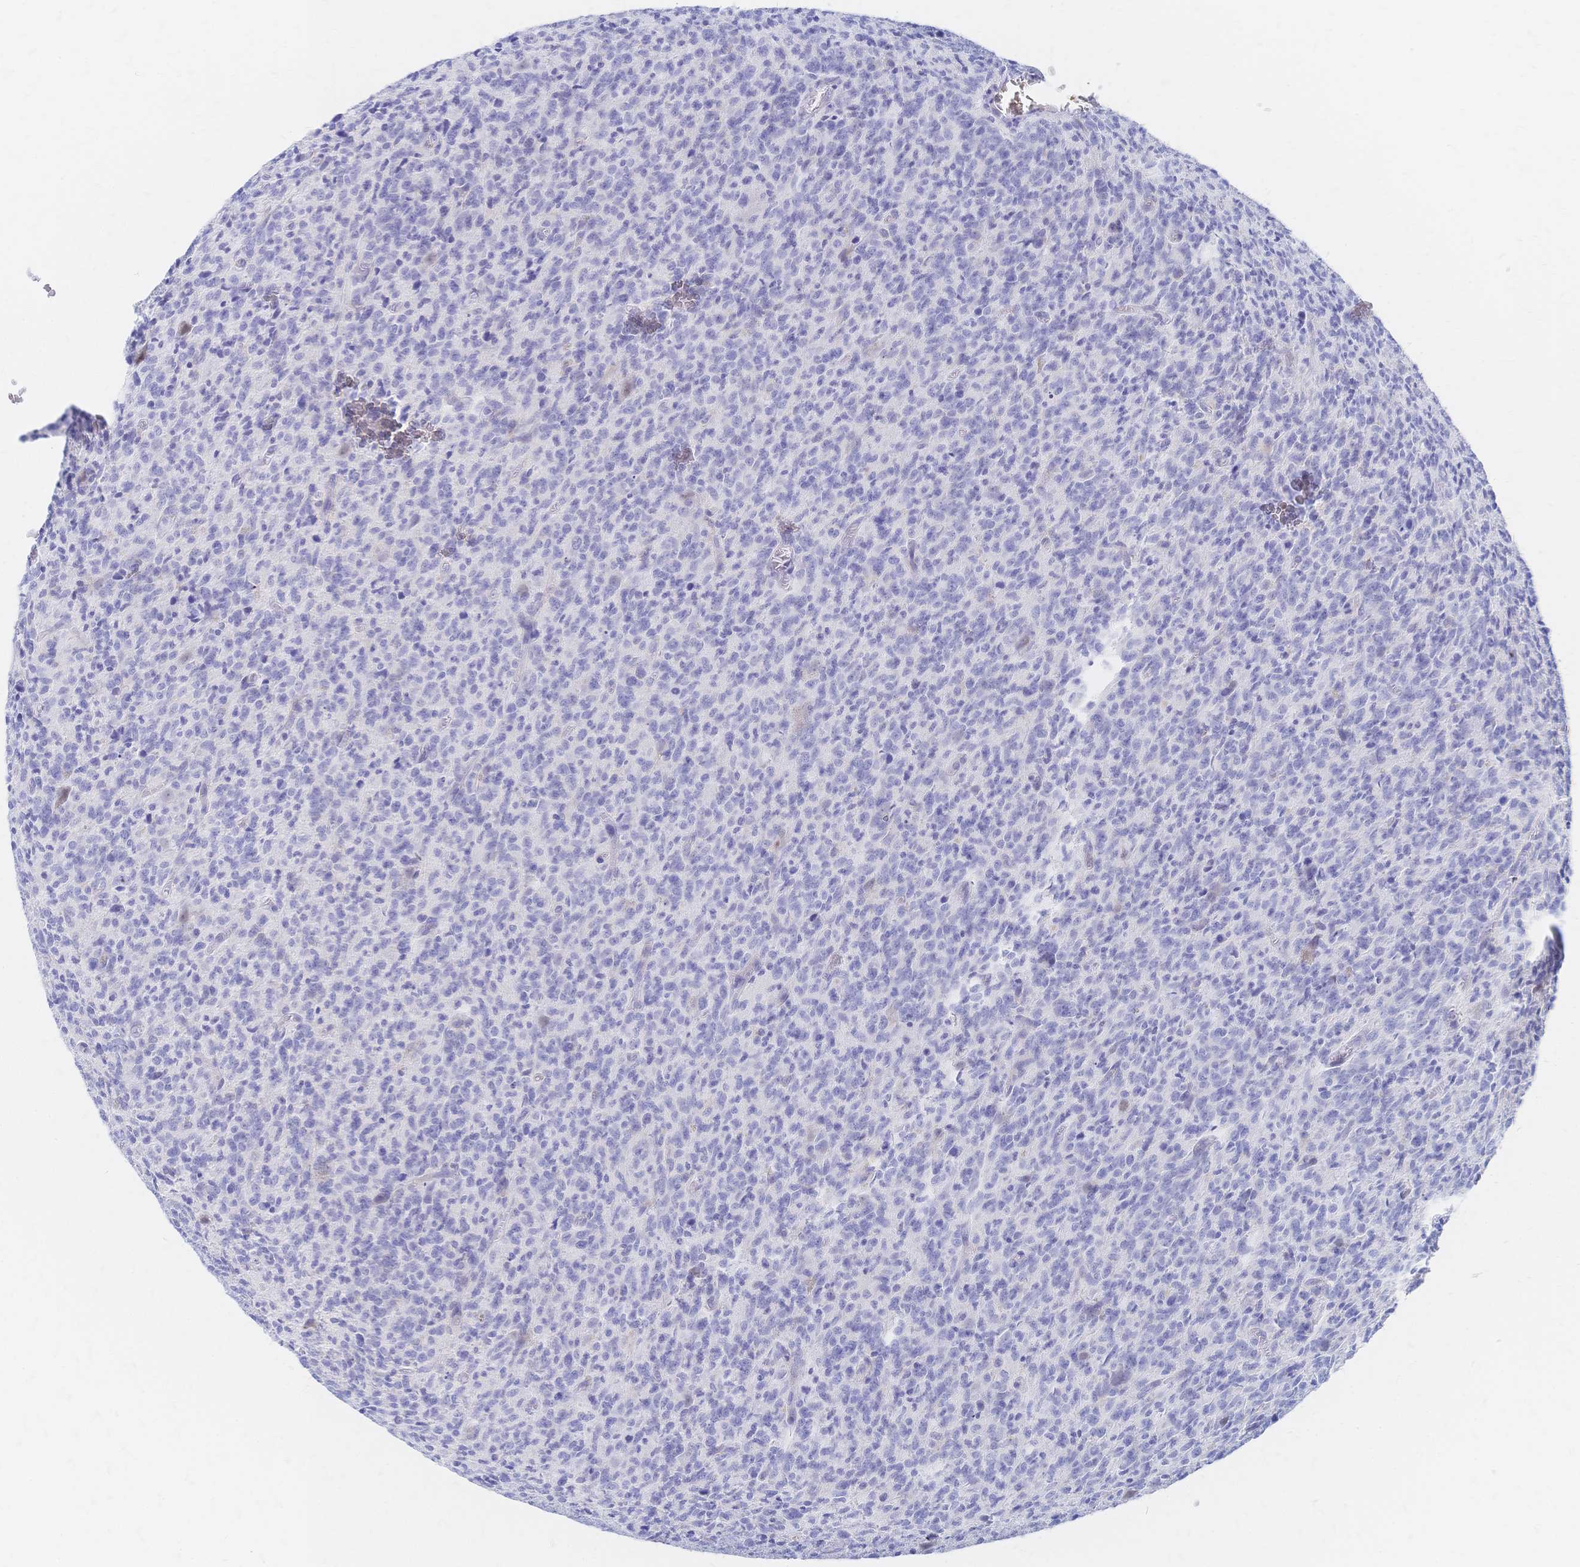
{"staining": {"intensity": "negative", "quantity": "none", "location": "none"}, "tissue": "glioma", "cell_type": "Tumor cells", "image_type": "cancer", "snomed": [{"axis": "morphology", "description": "Glioma, malignant, High grade"}, {"axis": "topography", "description": "Brain"}], "caption": "This is an immunohistochemistry (IHC) histopathology image of human glioma. There is no expression in tumor cells.", "gene": "SLC5A1", "patient": {"sex": "male", "age": 76}}